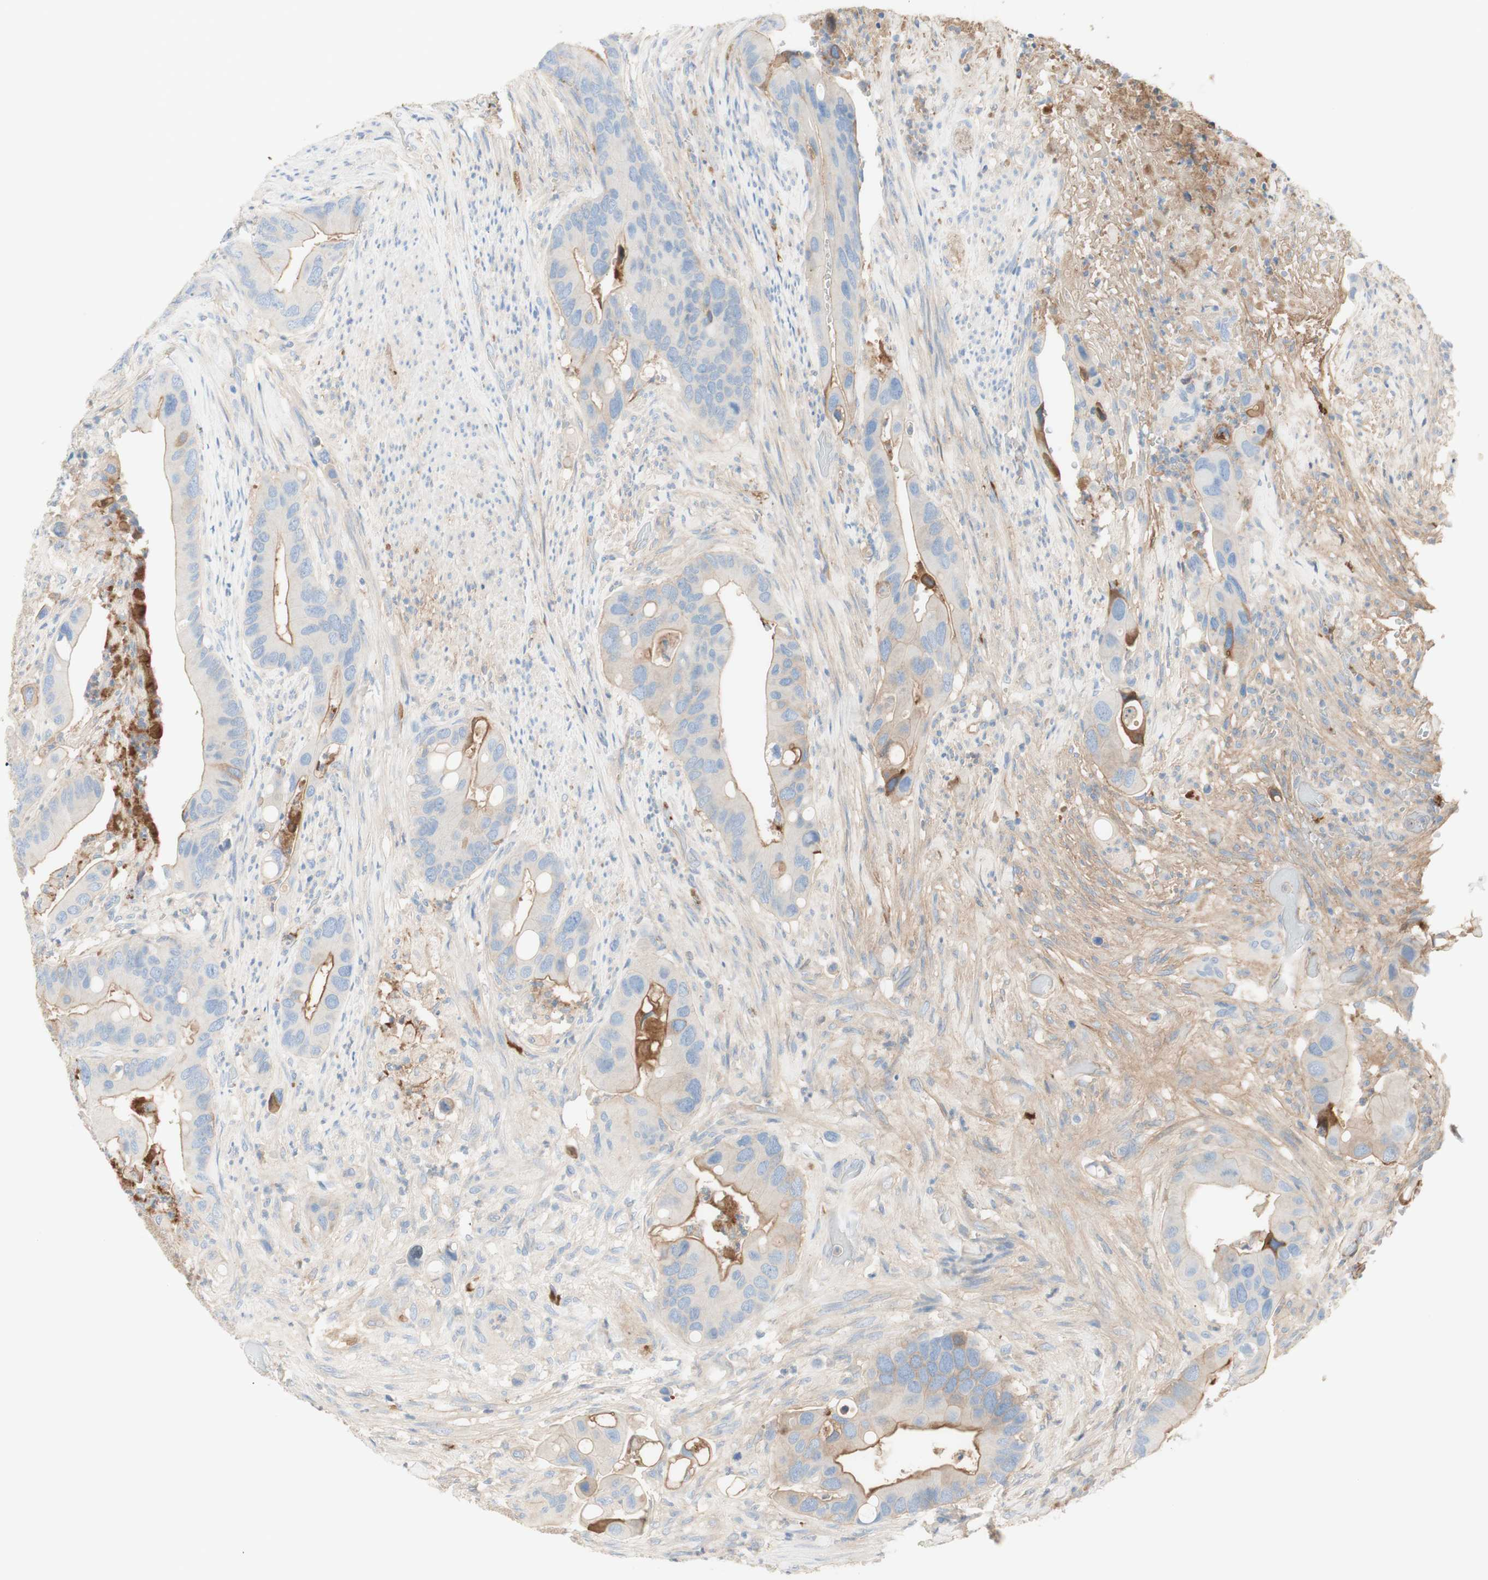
{"staining": {"intensity": "moderate", "quantity": "<25%", "location": "cytoplasmic/membranous"}, "tissue": "colorectal cancer", "cell_type": "Tumor cells", "image_type": "cancer", "snomed": [{"axis": "morphology", "description": "Adenocarcinoma, NOS"}, {"axis": "topography", "description": "Rectum"}], "caption": "Human colorectal adenocarcinoma stained with a brown dye displays moderate cytoplasmic/membranous positive positivity in about <25% of tumor cells.", "gene": "KNG1", "patient": {"sex": "female", "age": 57}}